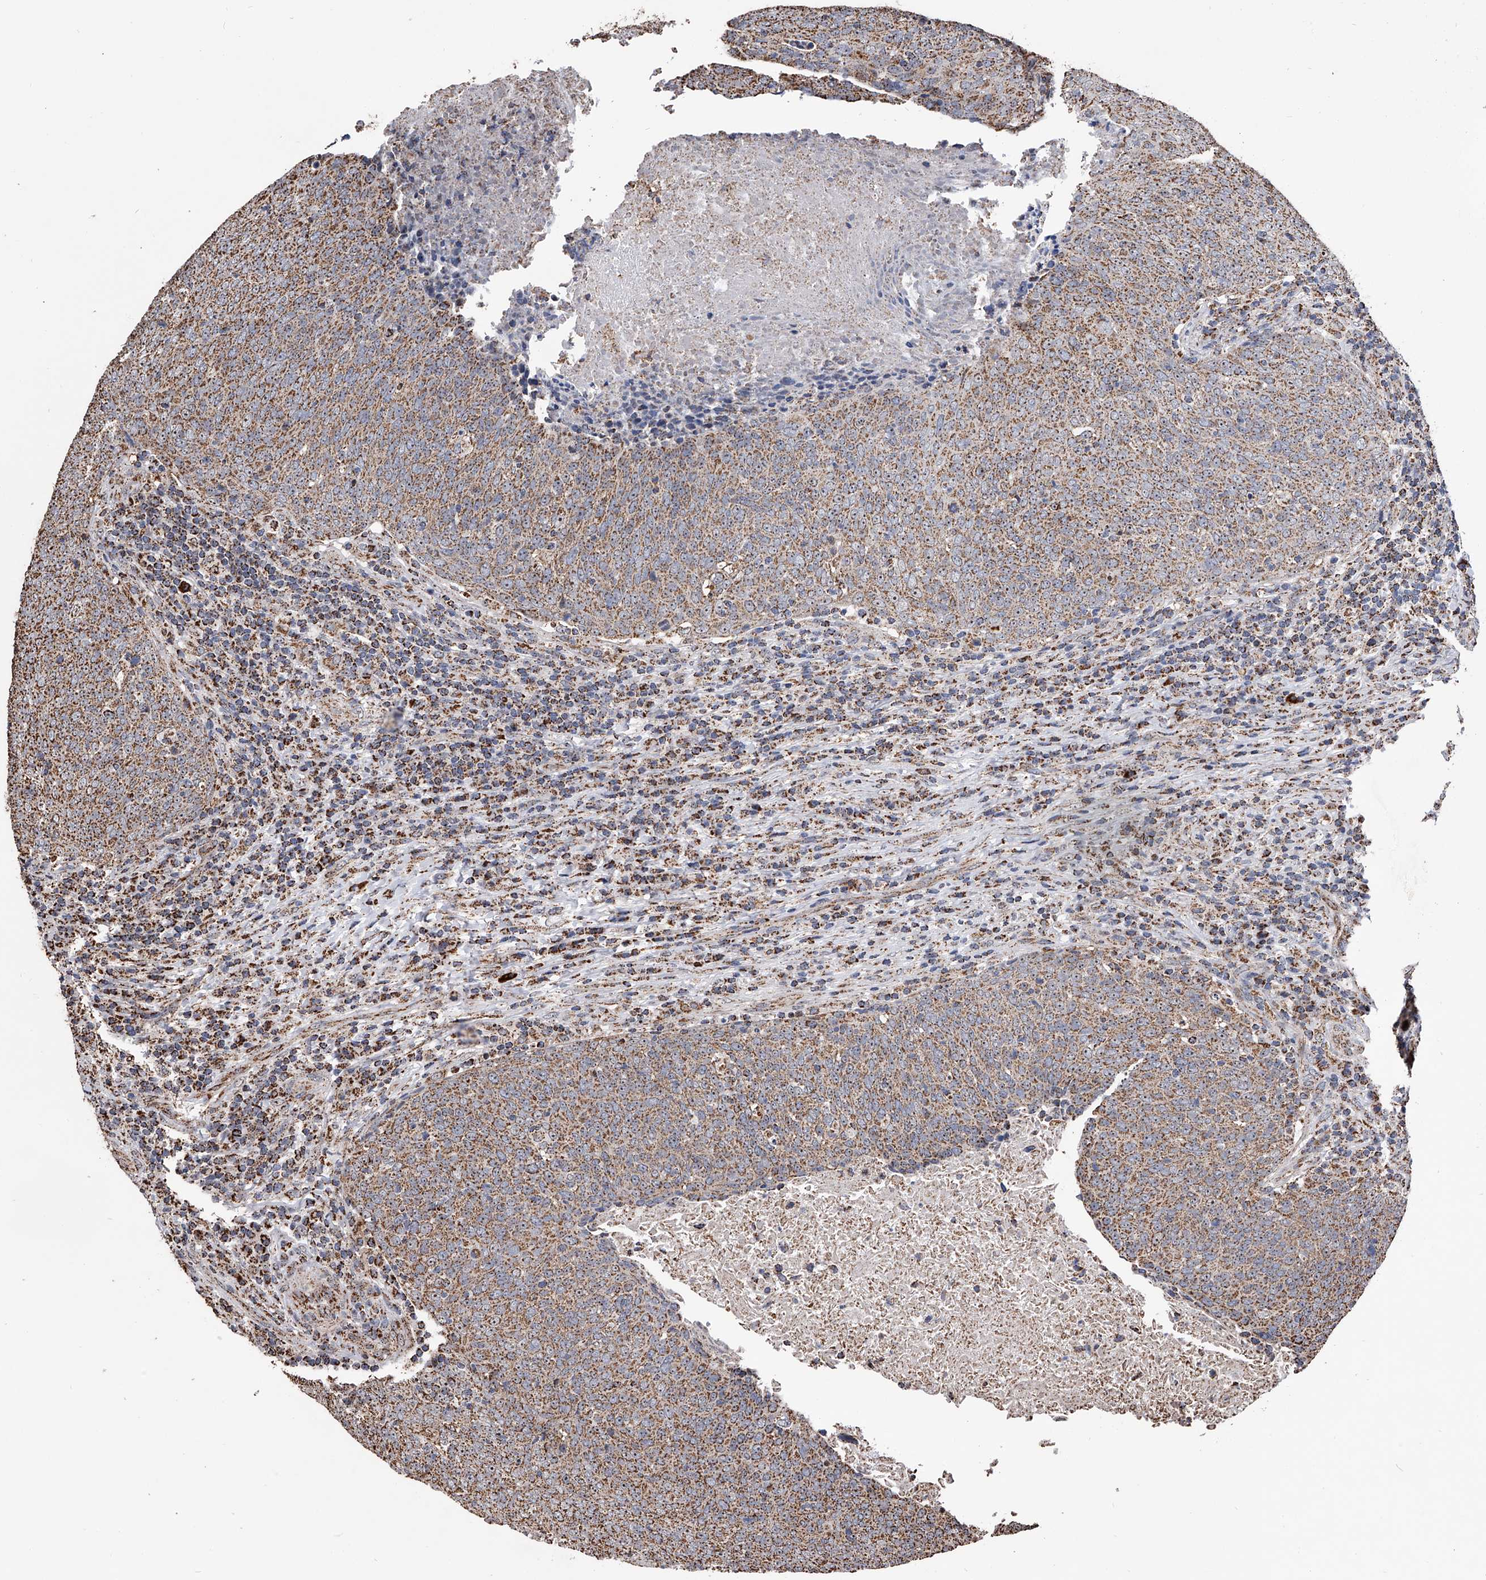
{"staining": {"intensity": "weak", "quantity": ">75%", "location": "cytoplasmic/membranous"}, "tissue": "head and neck cancer", "cell_type": "Tumor cells", "image_type": "cancer", "snomed": [{"axis": "morphology", "description": "Squamous cell carcinoma, NOS"}, {"axis": "morphology", "description": "Squamous cell carcinoma, metastatic, NOS"}, {"axis": "topography", "description": "Lymph node"}, {"axis": "topography", "description": "Head-Neck"}], "caption": "Head and neck cancer was stained to show a protein in brown. There is low levels of weak cytoplasmic/membranous expression in about >75% of tumor cells.", "gene": "SMPDL3A", "patient": {"sex": "male", "age": 62}}